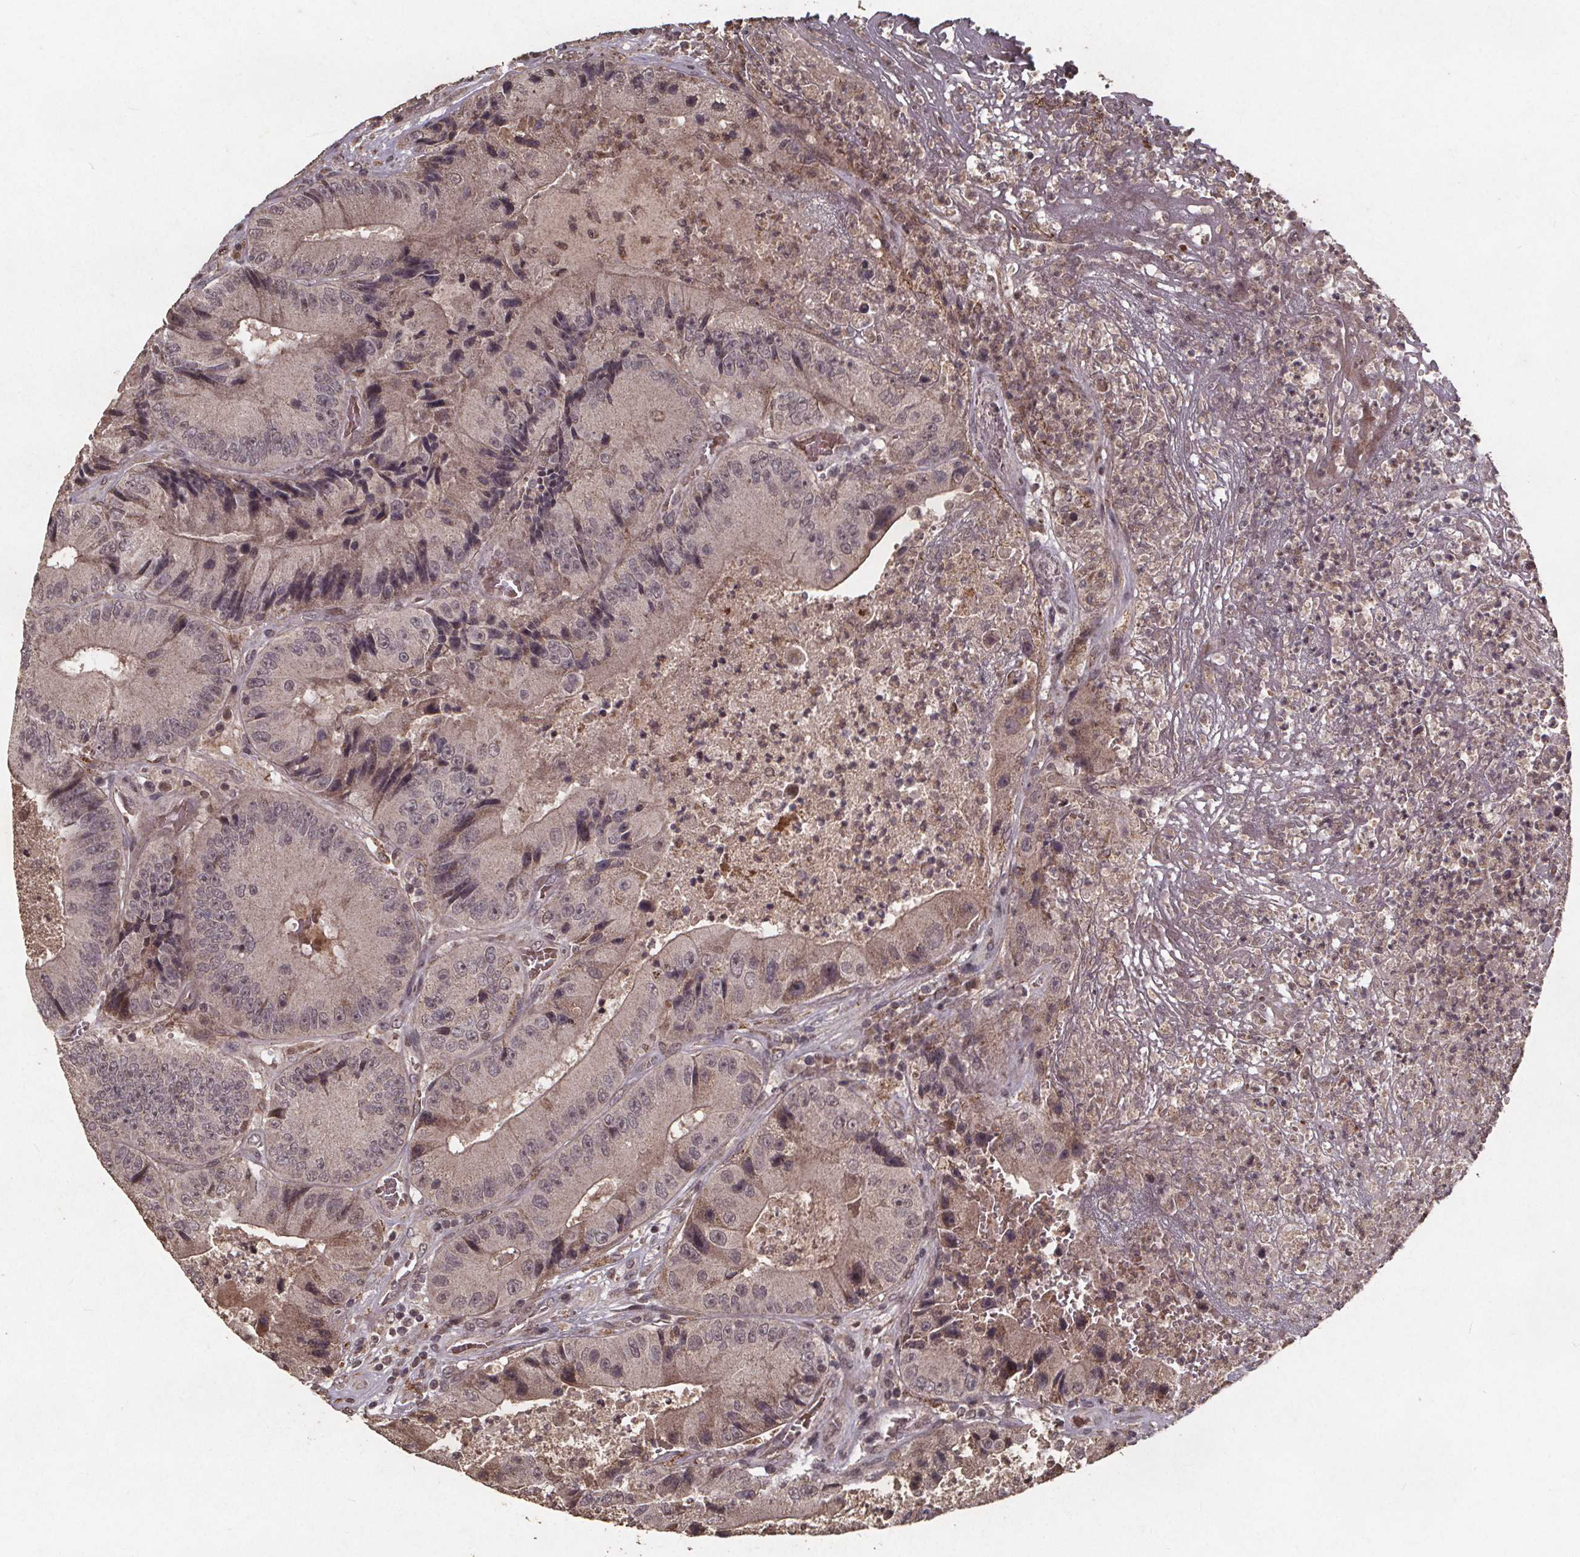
{"staining": {"intensity": "weak", "quantity": "<25%", "location": "nuclear"}, "tissue": "colorectal cancer", "cell_type": "Tumor cells", "image_type": "cancer", "snomed": [{"axis": "morphology", "description": "Adenocarcinoma, NOS"}, {"axis": "topography", "description": "Colon"}], "caption": "This micrograph is of colorectal adenocarcinoma stained with immunohistochemistry to label a protein in brown with the nuclei are counter-stained blue. There is no staining in tumor cells.", "gene": "GPX3", "patient": {"sex": "female", "age": 86}}